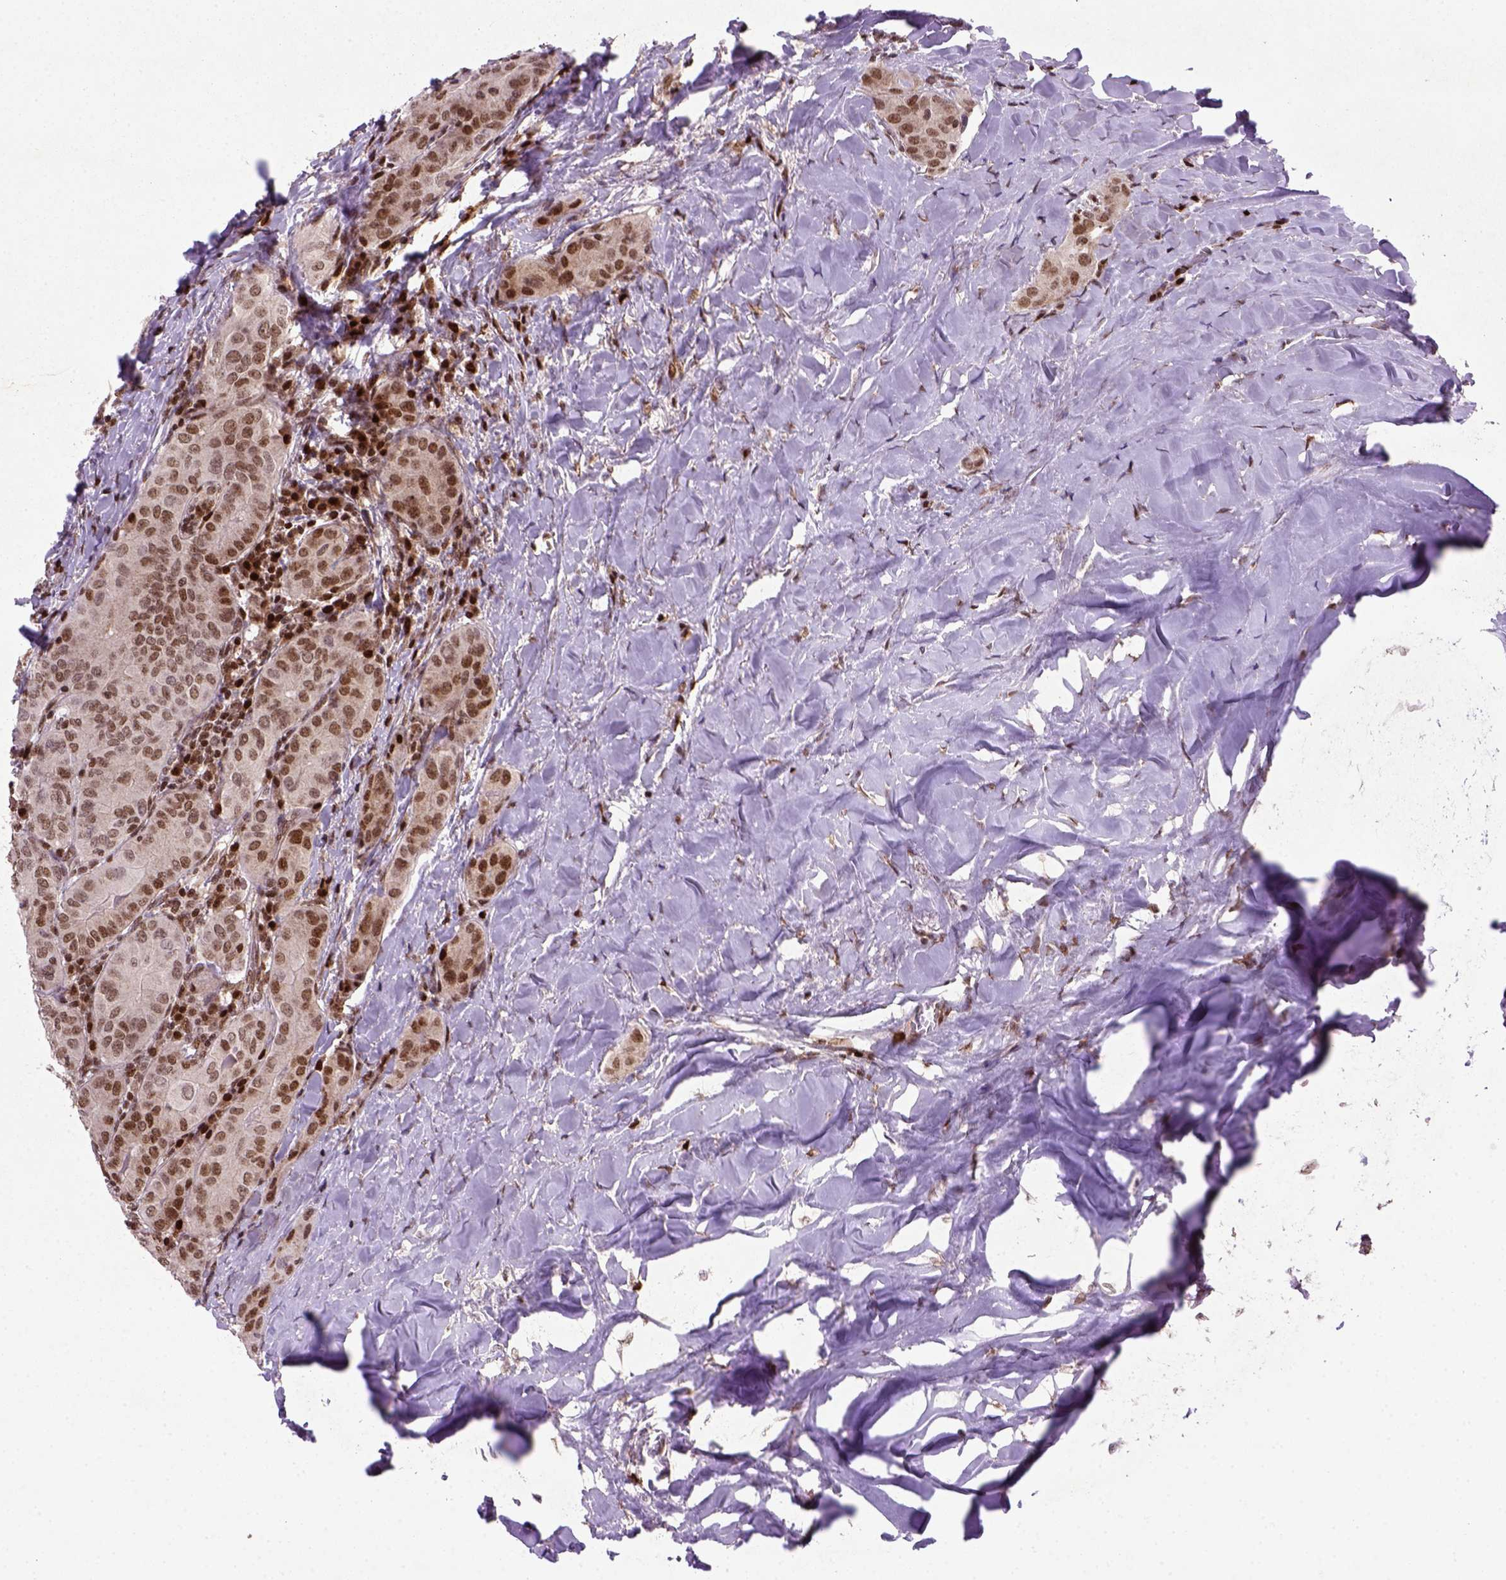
{"staining": {"intensity": "moderate", "quantity": ">75%", "location": "nuclear"}, "tissue": "thyroid cancer", "cell_type": "Tumor cells", "image_type": "cancer", "snomed": [{"axis": "morphology", "description": "Papillary adenocarcinoma, NOS"}, {"axis": "topography", "description": "Thyroid gland"}], "caption": "Thyroid cancer (papillary adenocarcinoma) stained with immunohistochemistry reveals moderate nuclear expression in about >75% of tumor cells.", "gene": "MGMT", "patient": {"sex": "female", "age": 37}}